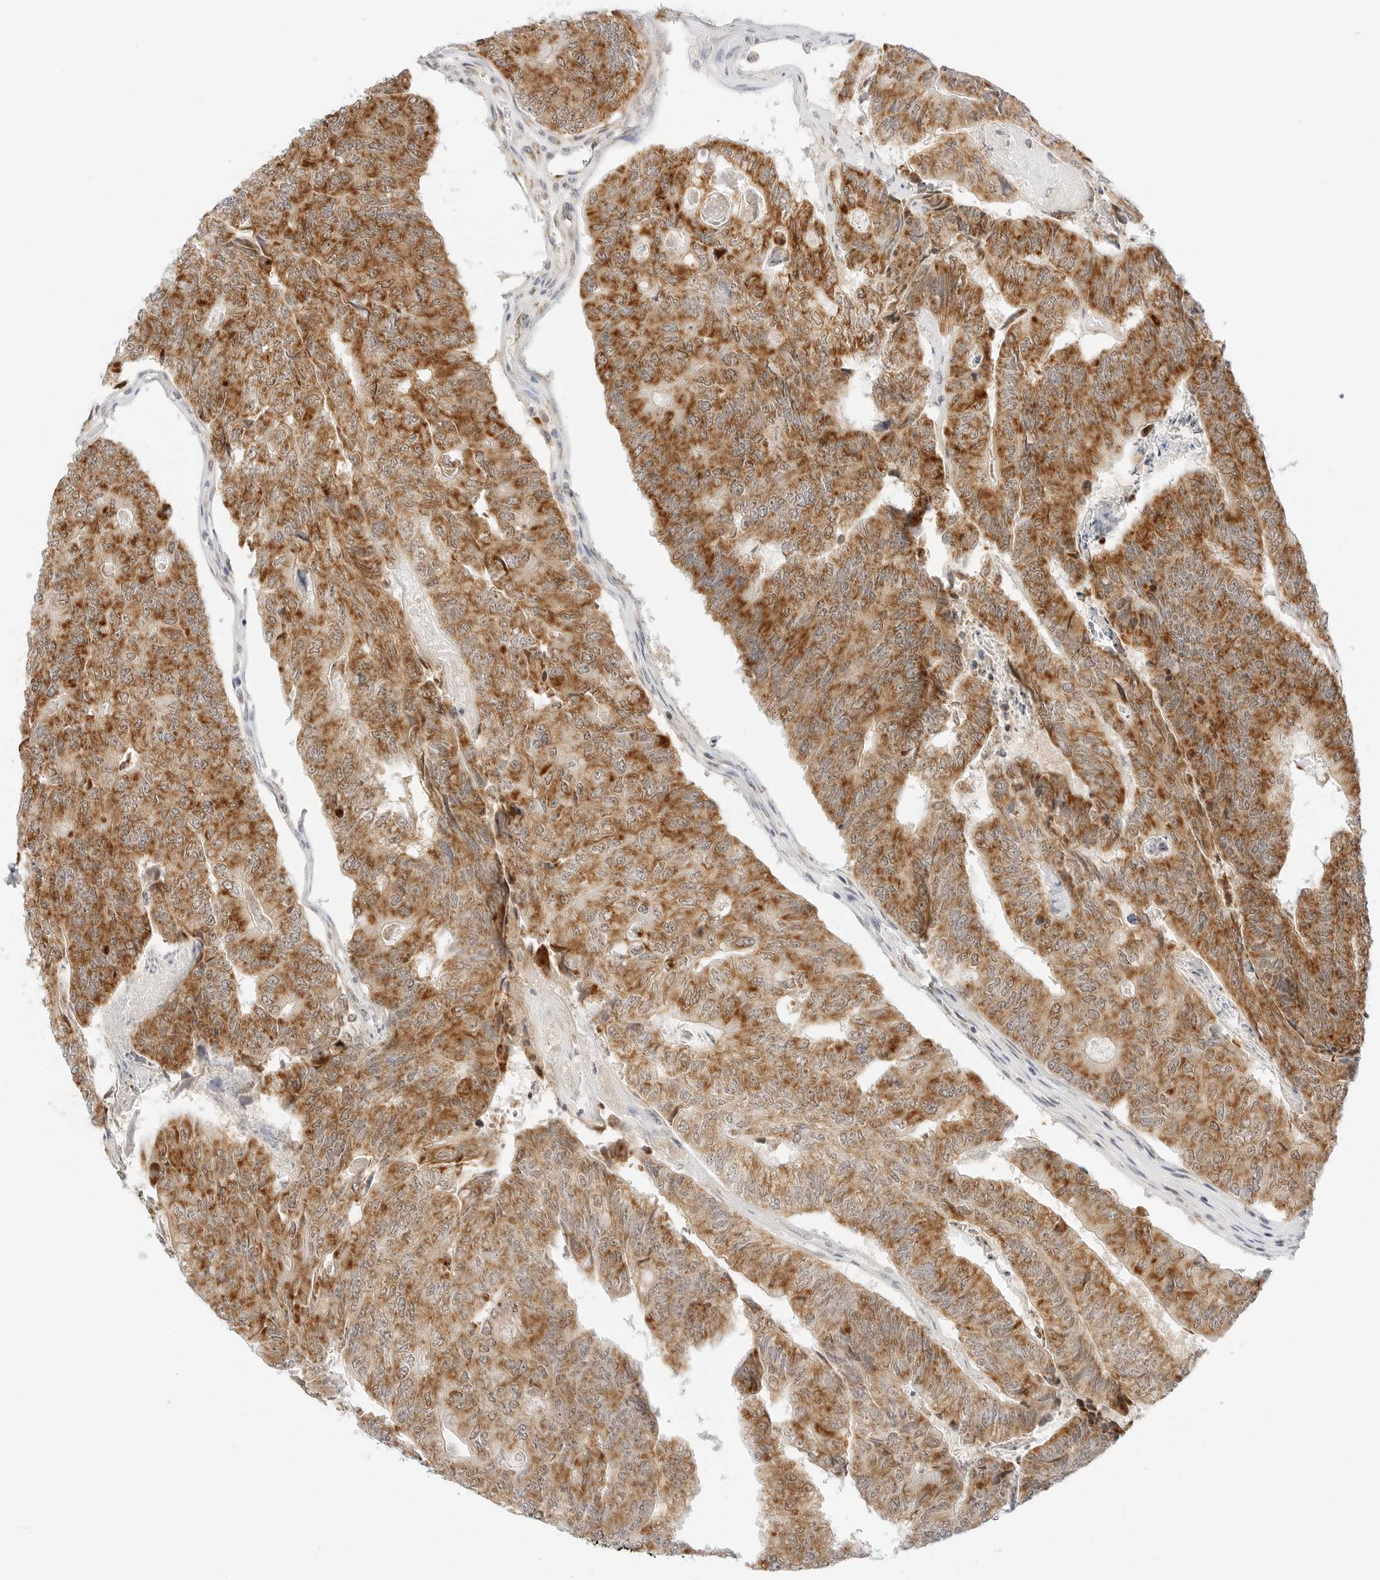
{"staining": {"intensity": "strong", "quantity": ">75%", "location": "cytoplasmic/membranous"}, "tissue": "colorectal cancer", "cell_type": "Tumor cells", "image_type": "cancer", "snomed": [{"axis": "morphology", "description": "Adenocarcinoma, NOS"}, {"axis": "topography", "description": "Colon"}], "caption": "Adenocarcinoma (colorectal) was stained to show a protein in brown. There is high levels of strong cytoplasmic/membranous positivity in about >75% of tumor cells.", "gene": "FH", "patient": {"sex": "female", "age": 67}}